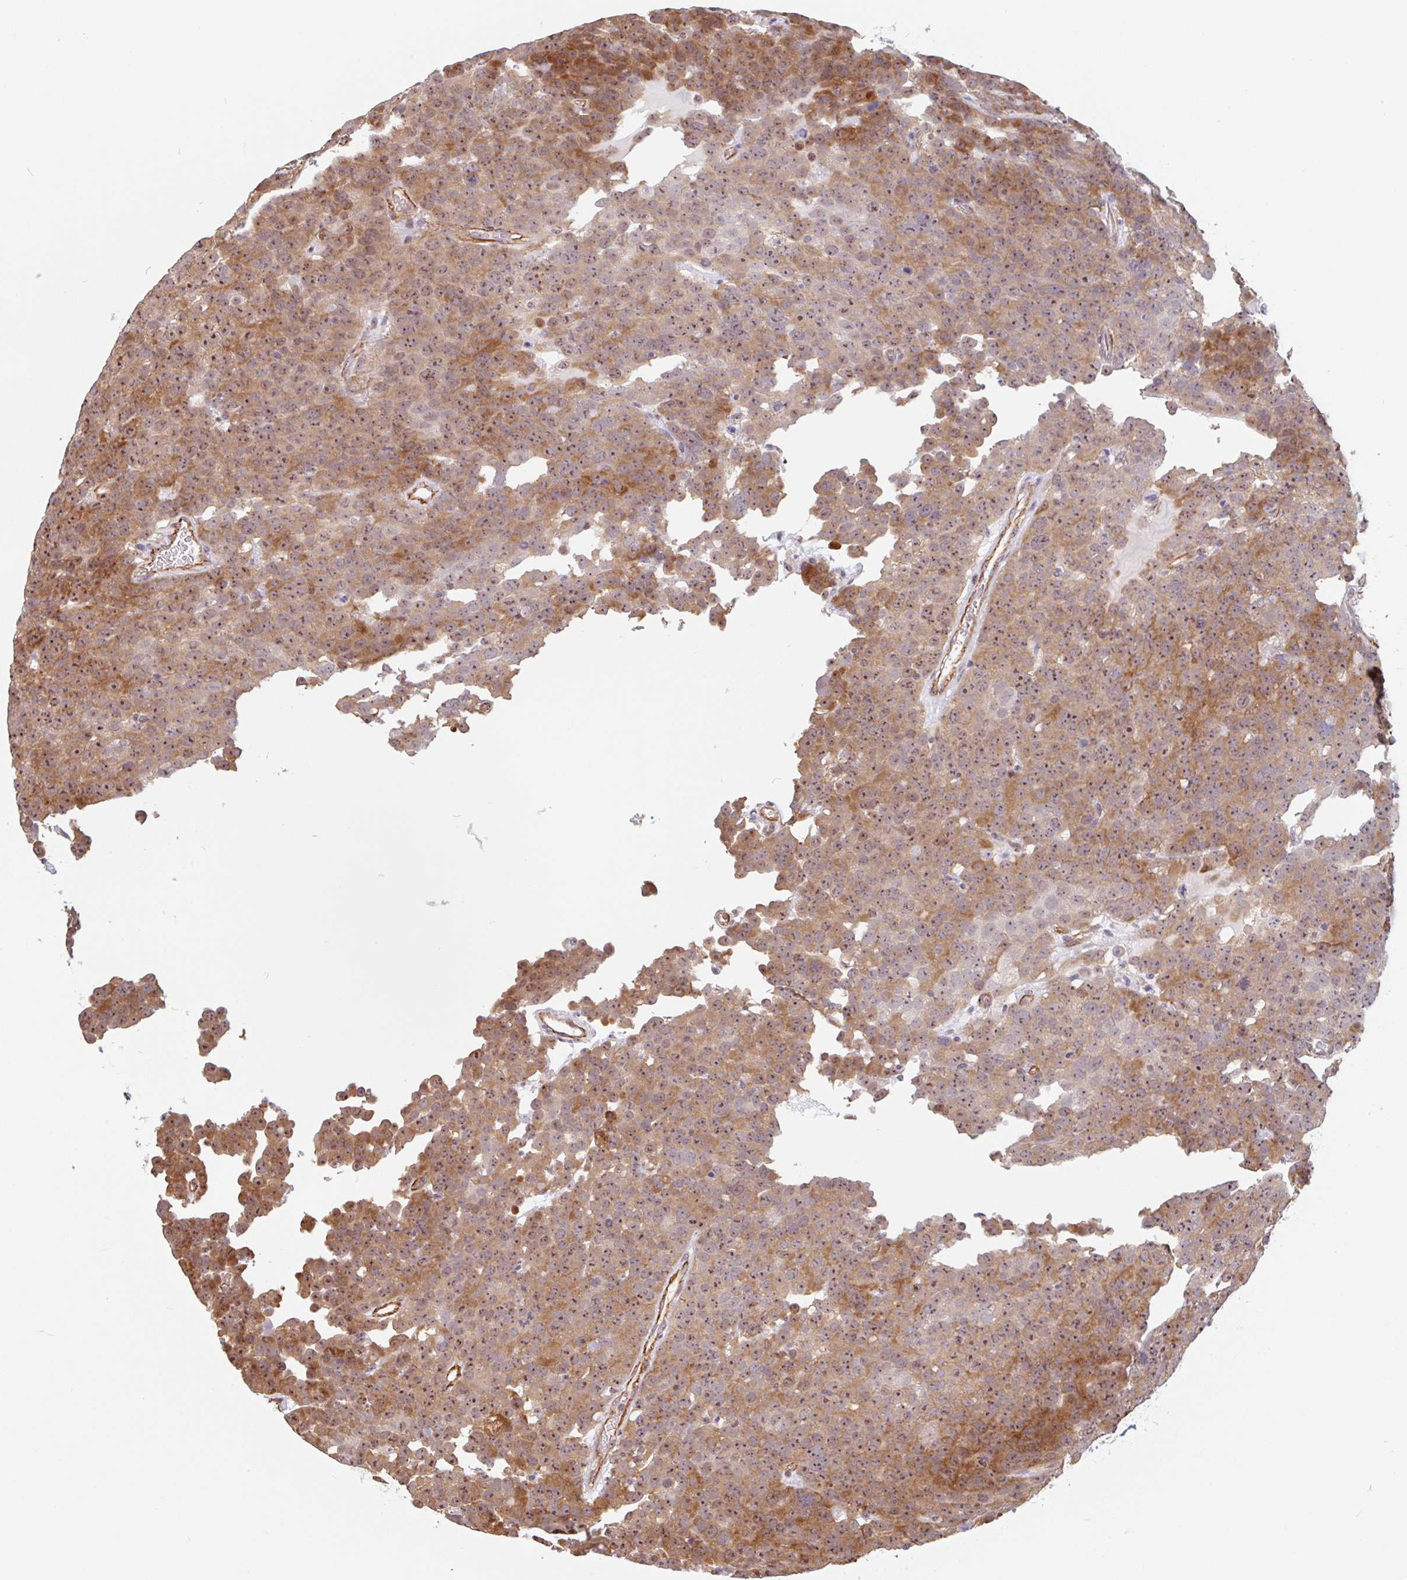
{"staining": {"intensity": "moderate", "quantity": ">75%", "location": "cytoplasmic/membranous,nuclear"}, "tissue": "testis cancer", "cell_type": "Tumor cells", "image_type": "cancer", "snomed": [{"axis": "morphology", "description": "Seminoma, NOS"}, {"axis": "topography", "description": "Testis"}], "caption": "Protein staining of testis cancer tissue reveals moderate cytoplasmic/membranous and nuclear staining in about >75% of tumor cells.", "gene": "ZNF689", "patient": {"sex": "male", "age": 71}}